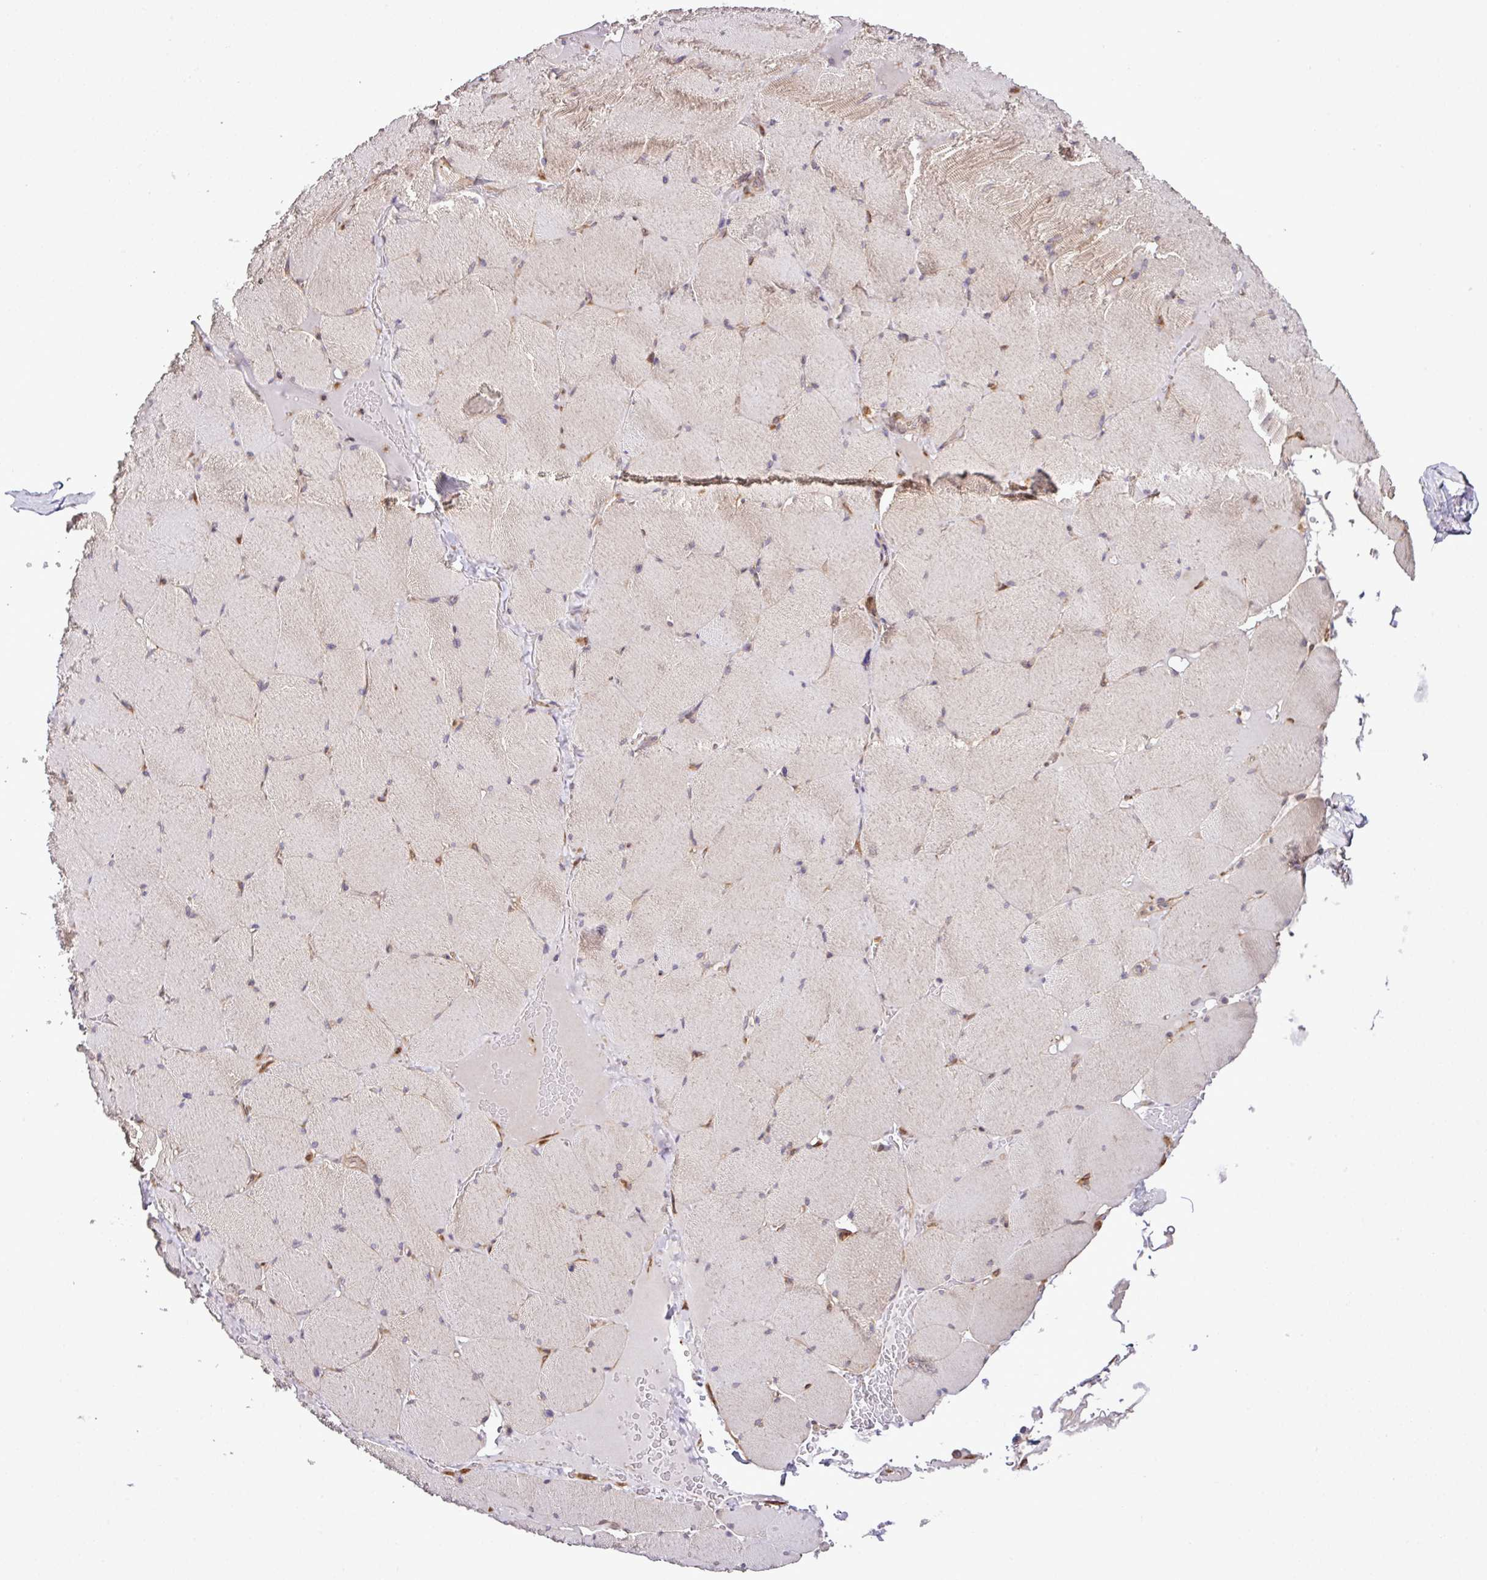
{"staining": {"intensity": "negative", "quantity": "none", "location": "none"}, "tissue": "skeletal muscle", "cell_type": "Myocytes", "image_type": "normal", "snomed": [{"axis": "morphology", "description": "Normal tissue, NOS"}, {"axis": "topography", "description": "Skeletal muscle"}, {"axis": "topography", "description": "Head-Neck"}], "caption": "There is no significant staining in myocytes of skeletal muscle. The staining is performed using DAB (3,3'-diaminobenzidine) brown chromogen with nuclei counter-stained in using hematoxylin.", "gene": "DLGAP4", "patient": {"sex": "male", "age": 66}}